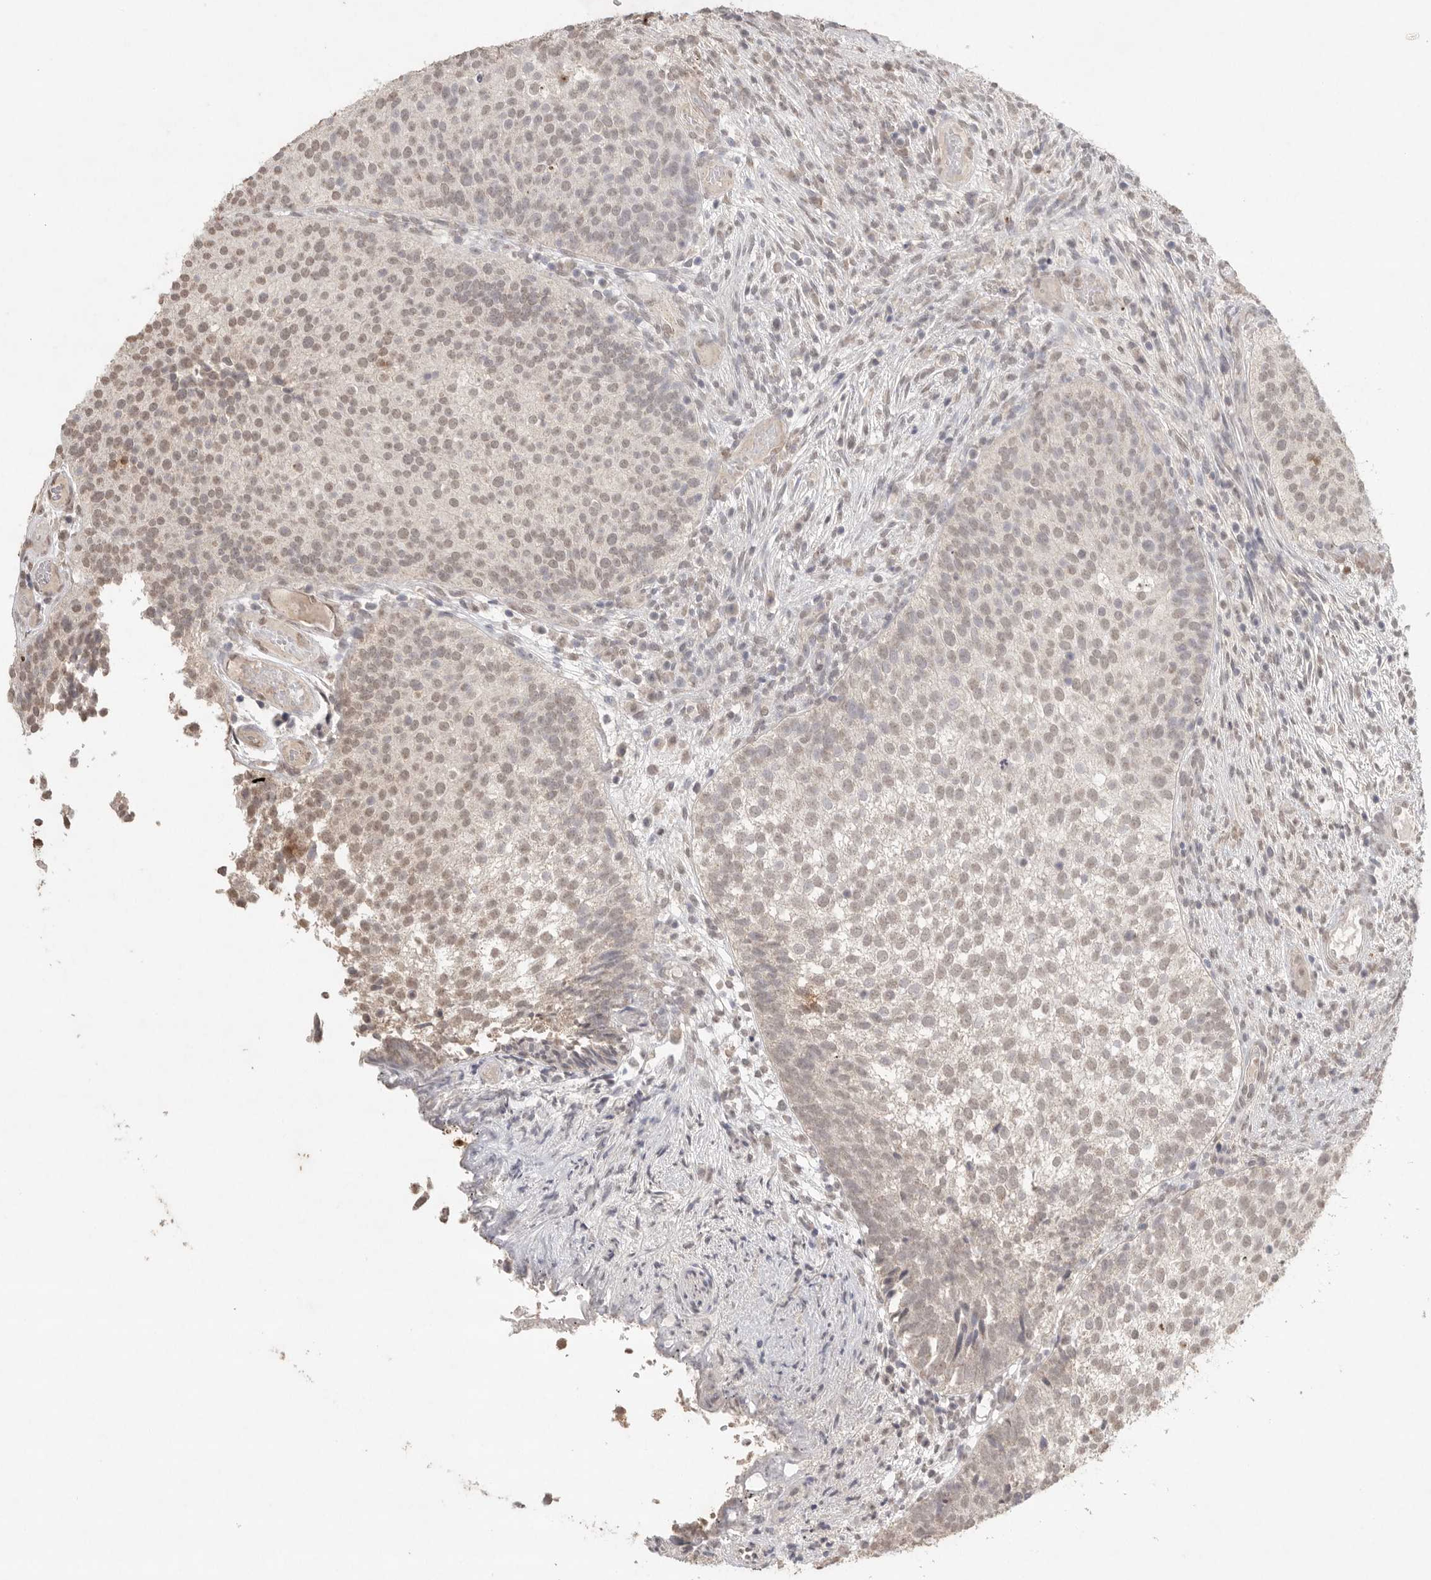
{"staining": {"intensity": "weak", "quantity": ">75%", "location": "nuclear"}, "tissue": "urothelial cancer", "cell_type": "Tumor cells", "image_type": "cancer", "snomed": [{"axis": "morphology", "description": "Urothelial carcinoma, Low grade"}, {"axis": "topography", "description": "Urinary bladder"}], "caption": "This is a histology image of immunohistochemistry staining of urothelial carcinoma (low-grade), which shows weak positivity in the nuclear of tumor cells.", "gene": "KLK5", "patient": {"sex": "male", "age": 86}}